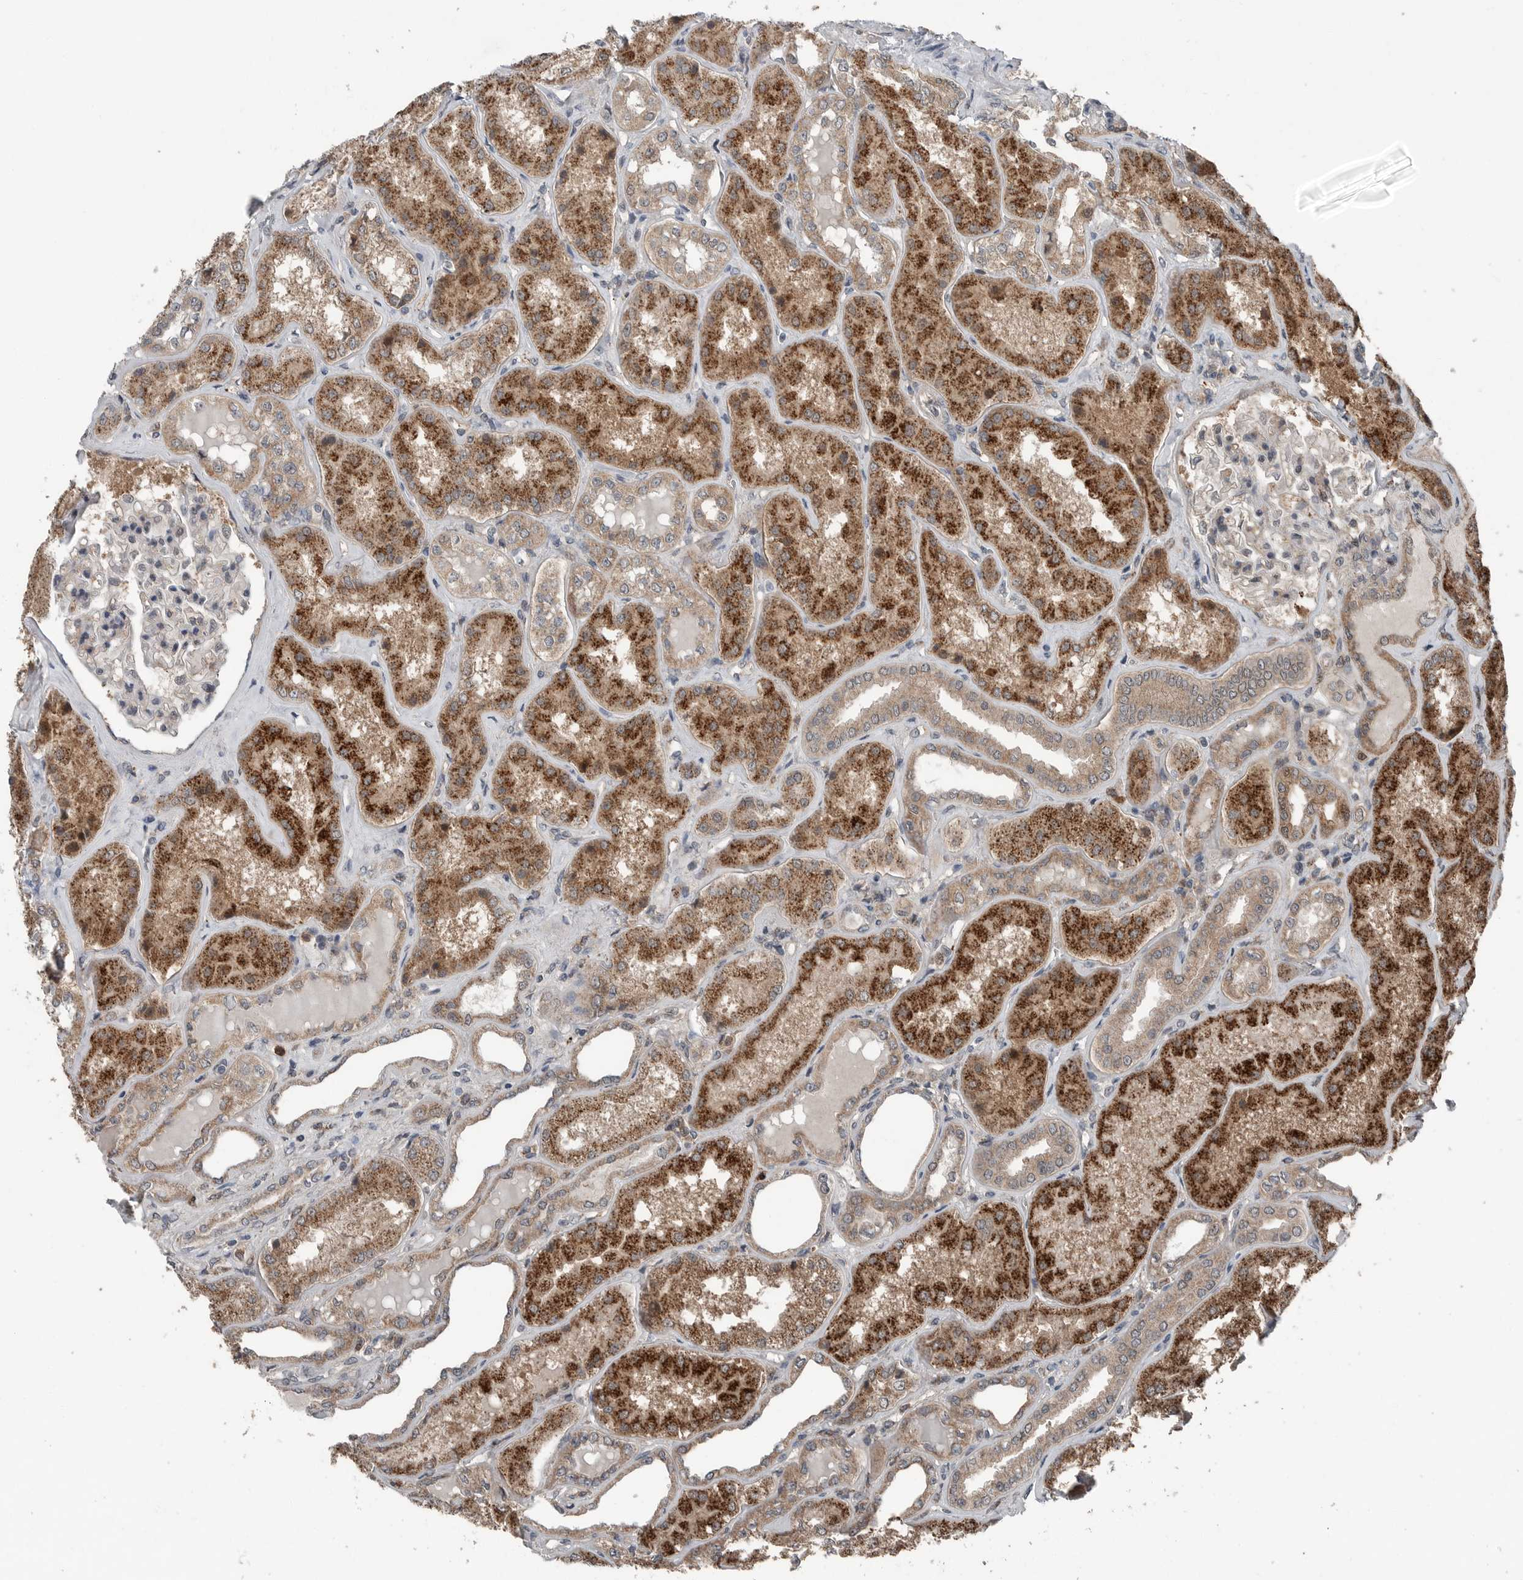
{"staining": {"intensity": "weak", "quantity": "<25%", "location": "cytoplasmic/membranous"}, "tissue": "kidney", "cell_type": "Cells in glomeruli", "image_type": "normal", "snomed": [{"axis": "morphology", "description": "Normal tissue, NOS"}, {"axis": "topography", "description": "Kidney"}], "caption": "Image shows no protein positivity in cells in glomeruli of normal kidney. (Immunohistochemistry (ihc), brightfield microscopy, high magnification).", "gene": "SCP2", "patient": {"sex": "female", "age": 56}}